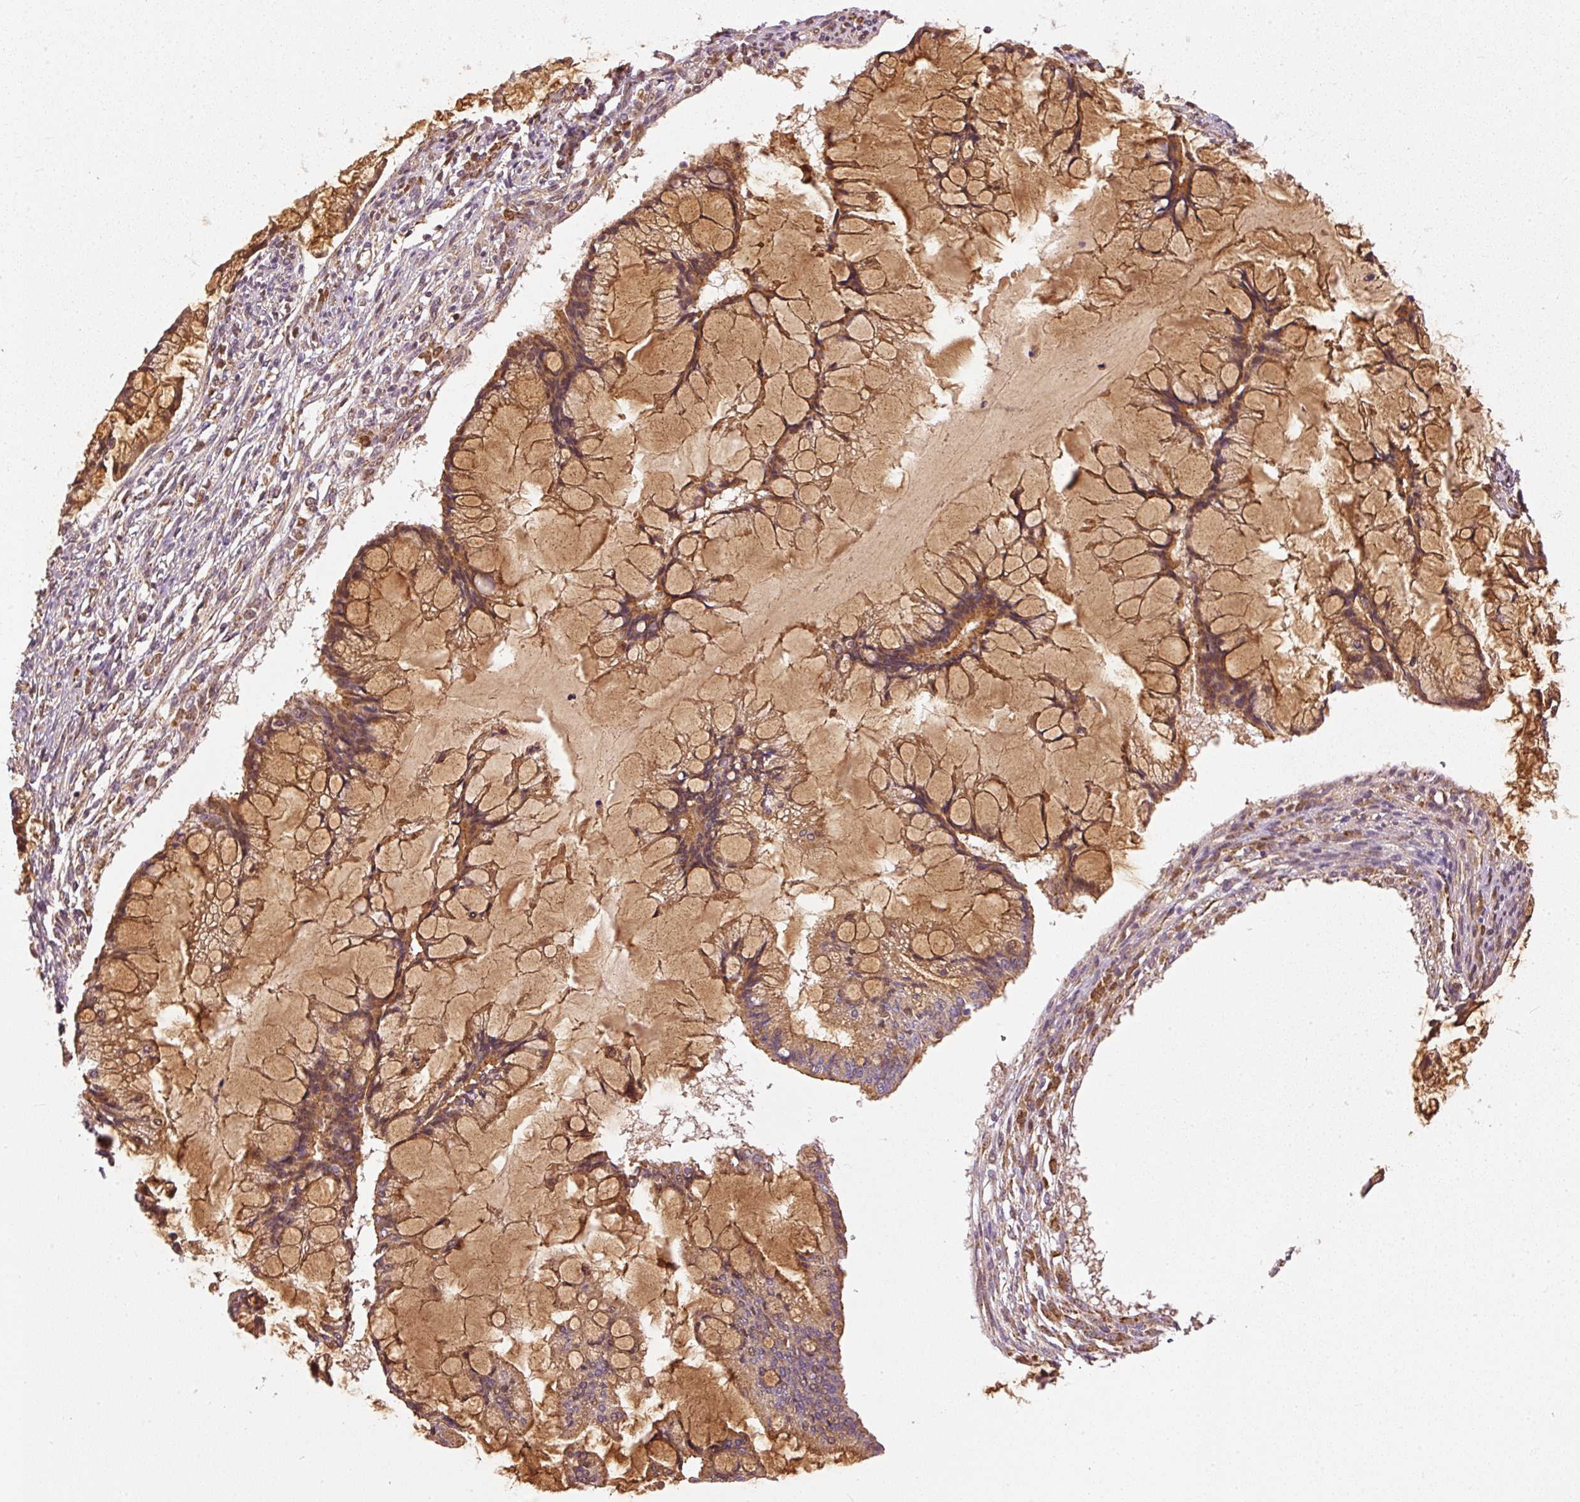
{"staining": {"intensity": "moderate", "quantity": ">75%", "location": "cytoplasmic/membranous,nuclear"}, "tissue": "ovarian cancer", "cell_type": "Tumor cells", "image_type": "cancer", "snomed": [{"axis": "morphology", "description": "Cystadenocarcinoma, mucinous, NOS"}, {"axis": "topography", "description": "Ovary"}], "caption": "The histopathology image shows immunohistochemical staining of ovarian mucinous cystadenocarcinoma. There is moderate cytoplasmic/membranous and nuclear expression is appreciated in approximately >75% of tumor cells.", "gene": "MTHFD1L", "patient": {"sex": "female", "age": 73}}